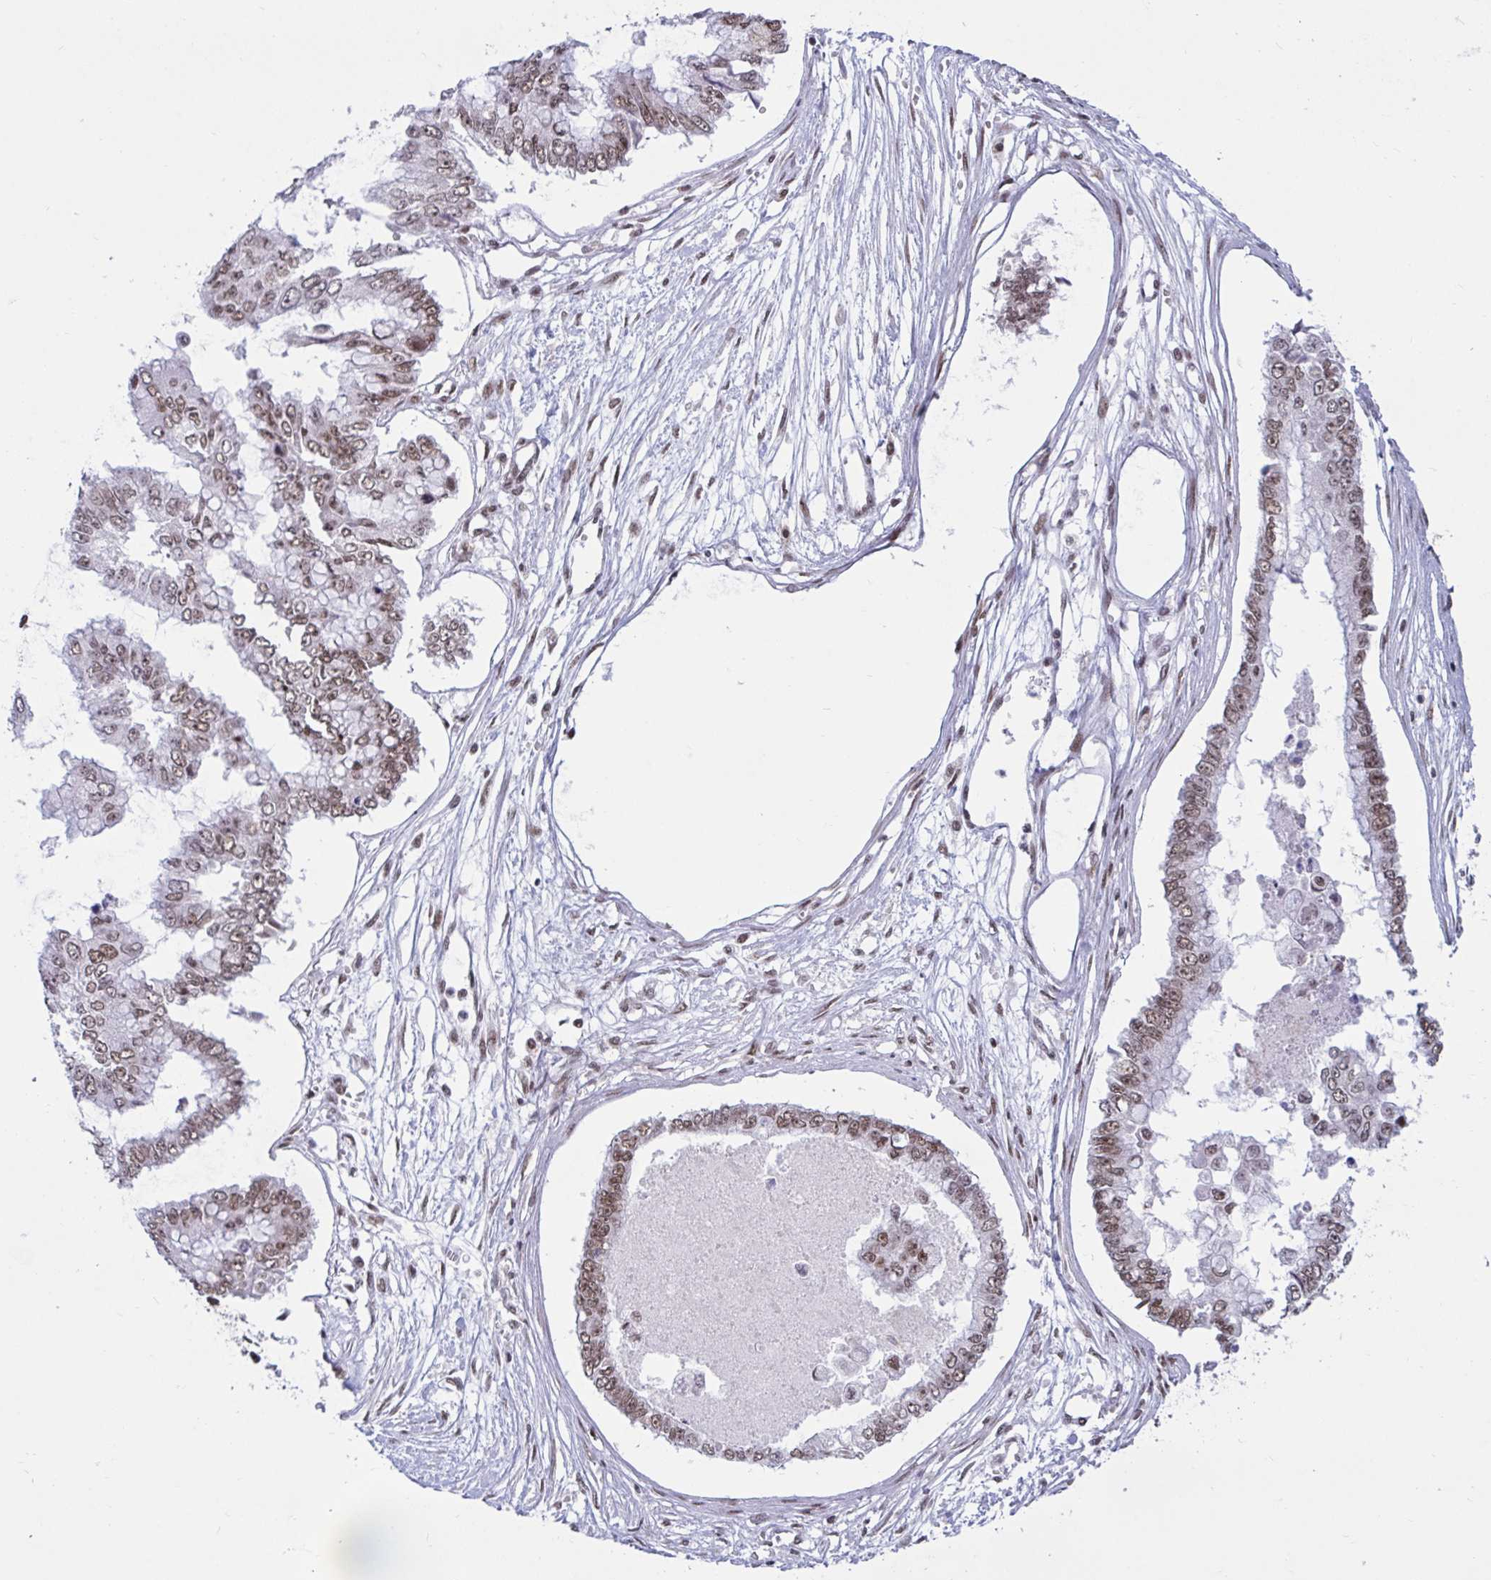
{"staining": {"intensity": "weak", "quantity": ">75%", "location": "nuclear"}, "tissue": "ovarian cancer", "cell_type": "Tumor cells", "image_type": "cancer", "snomed": [{"axis": "morphology", "description": "Cystadenocarcinoma, mucinous, NOS"}, {"axis": "topography", "description": "Ovary"}], "caption": "Protein expression analysis of mucinous cystadenocarcinoma (ovarian) shows weak nuclear expression in approximately >75% of tumor cells.", "gene": "PHF10", "patient": {"sex": "female", "age": 72}}